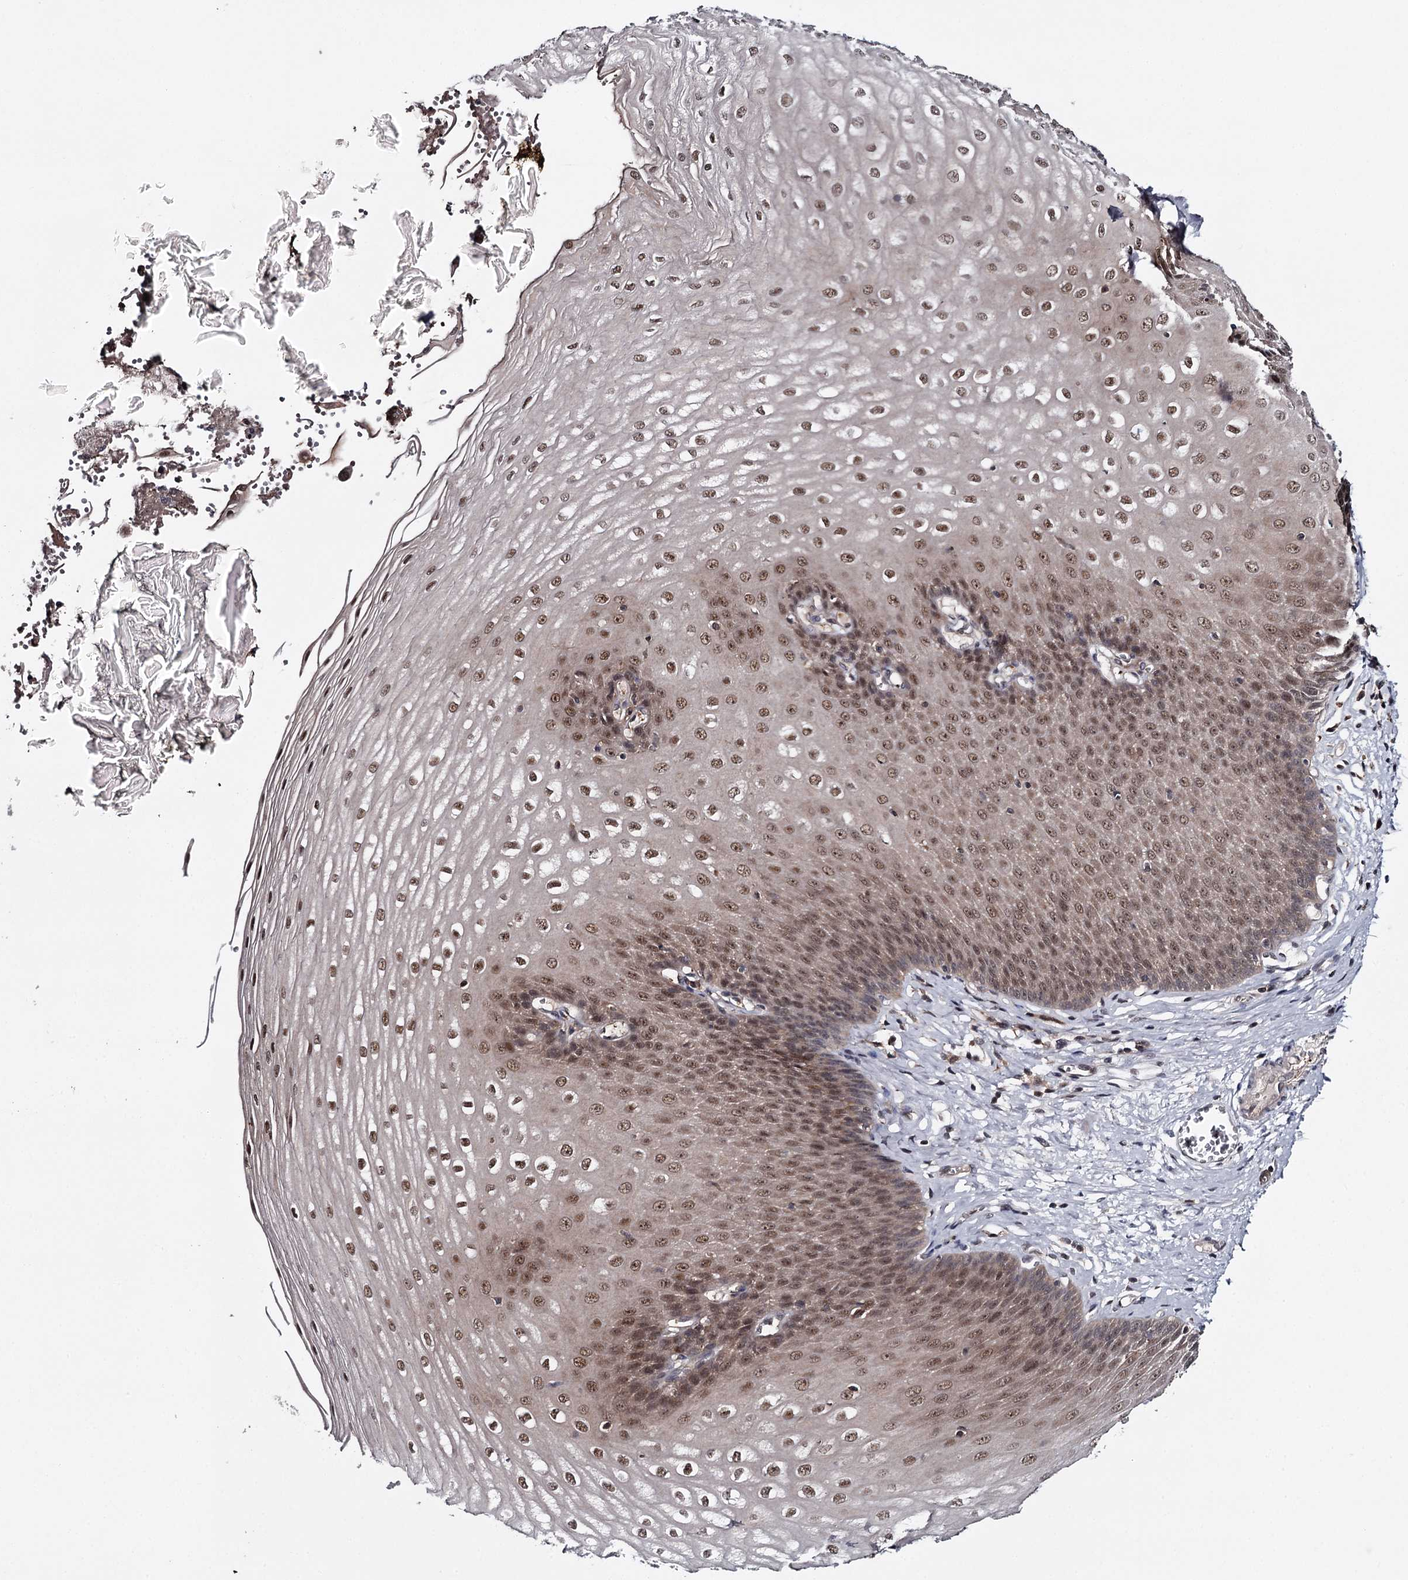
{"staining": {"intensity": "moderate", "quantity": ">75%", "location": "cytoplasmic/membranous,nuclear"}, "tissue": "esophagus", "cell_type": "Squamous epithelial cells", "image_type": "normal", "snomed": [{"axis": "morphology", "description": "Normal tissue, NOS"}, {"axis": "topography", "description": "Esophagus"}], "caption": "IHC photomicrograph of normal esophagus stained for a protein (brown), which demonstrates medium levels of moderate cytoplasmic/membranous,nuclear staining in approximately >75% of squamous epithelial cells.", "gene": "GTSF1", "patient": {"sex": "male", "age": 60}}